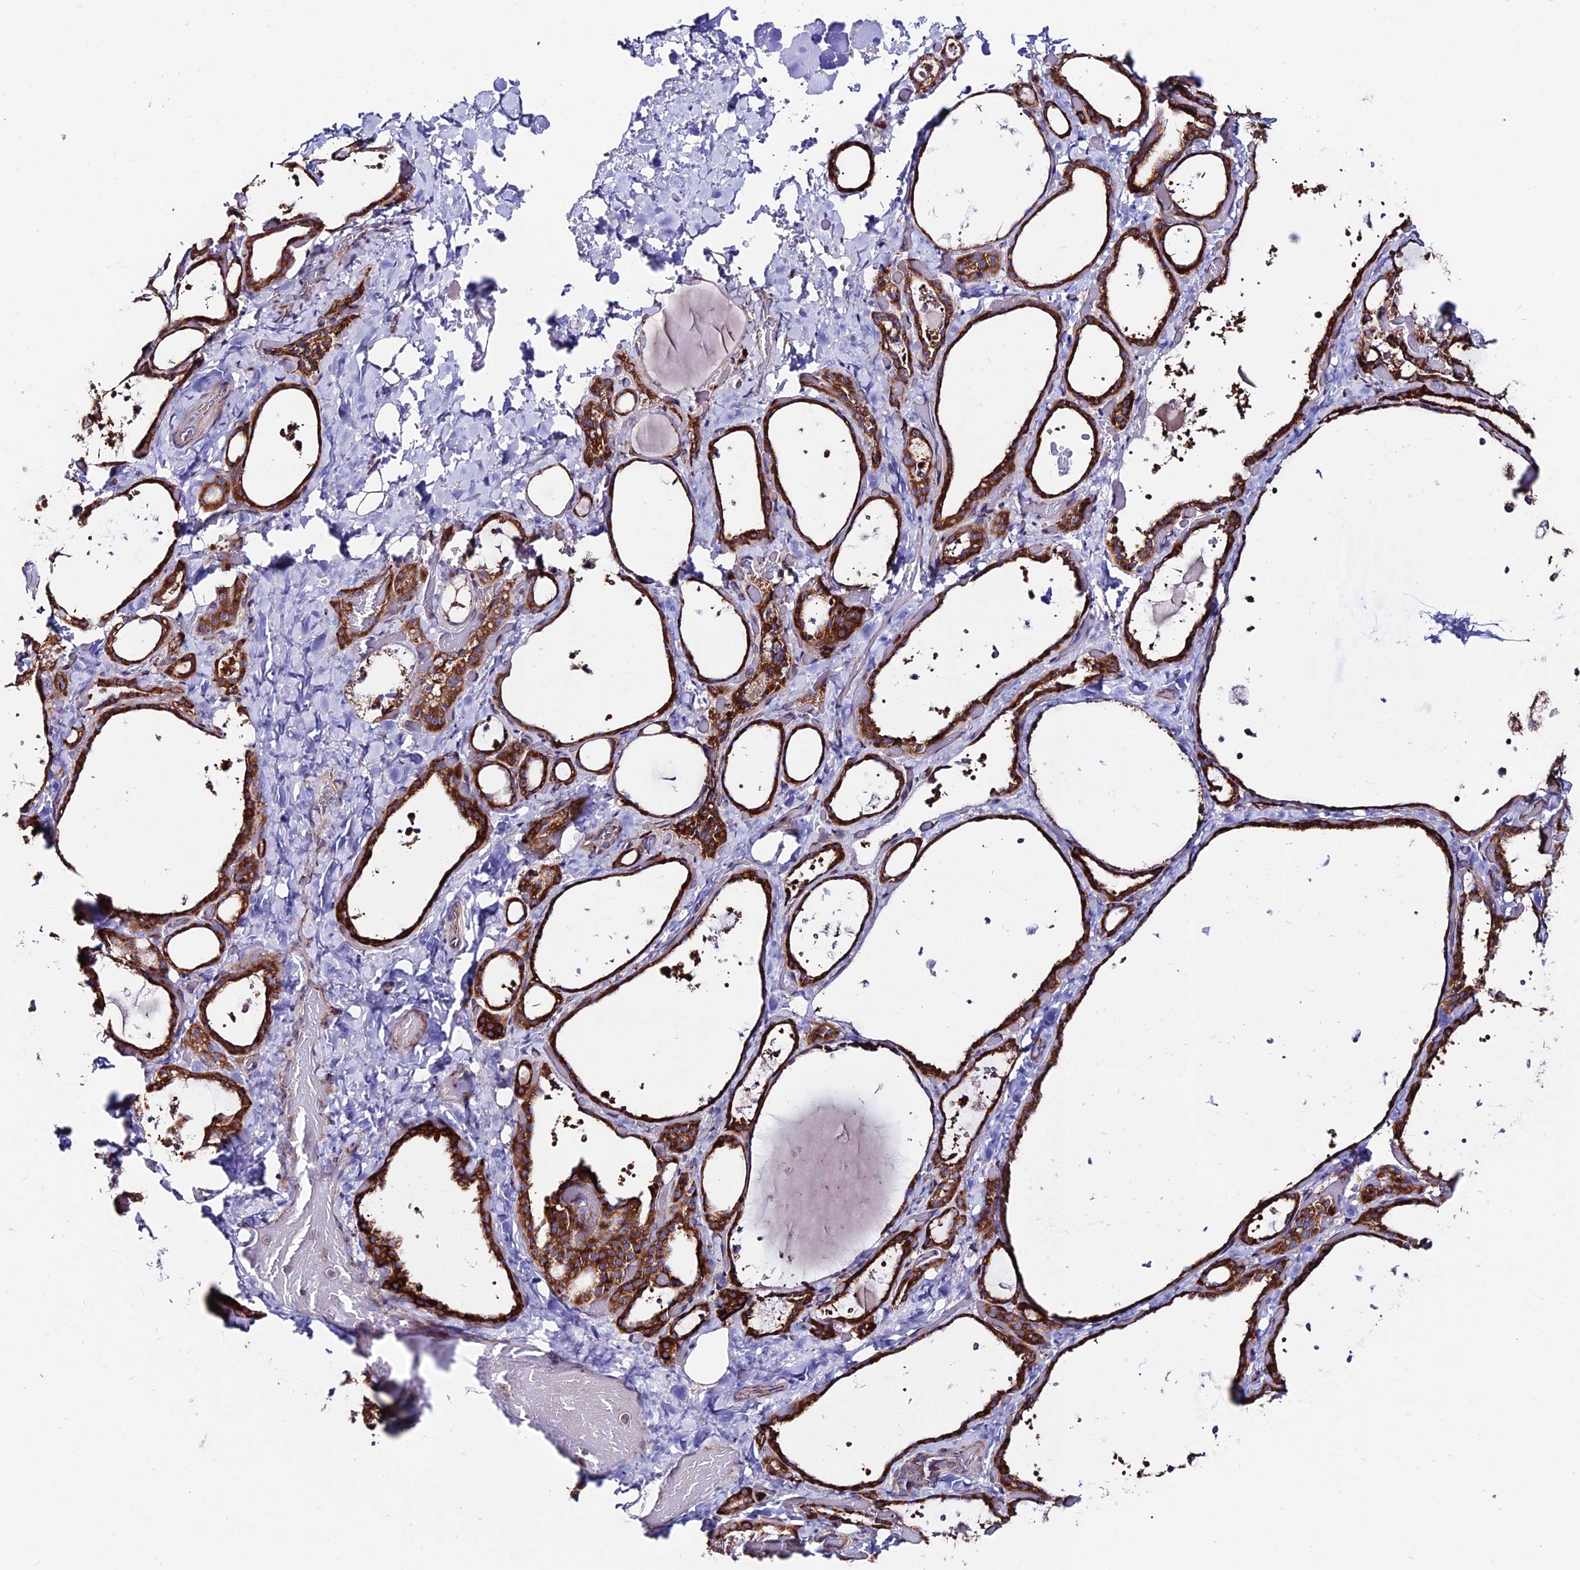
{"staining": {"intensity": "strong", "quantity": ">75%", "location": "cytoplasmic/membranous"}, "tissue": "thyroid gland", "cell_type": "Glandular cells", "image_type": "normal", "snomed": [{"axis": "morphology", "description": "Normal tissue, NOS"}, {"axis": "topography", "description": "Thyroid gland"}], "caption": "This is a histology image of immunohistochemistry (IHC) staining of unremarkable thyroid gland, which shows strong positivity in the cytoplasmic/membranous of glandular cells.", "gene": "EIF3K", "patient": {"sex": "female", "age": 44}}